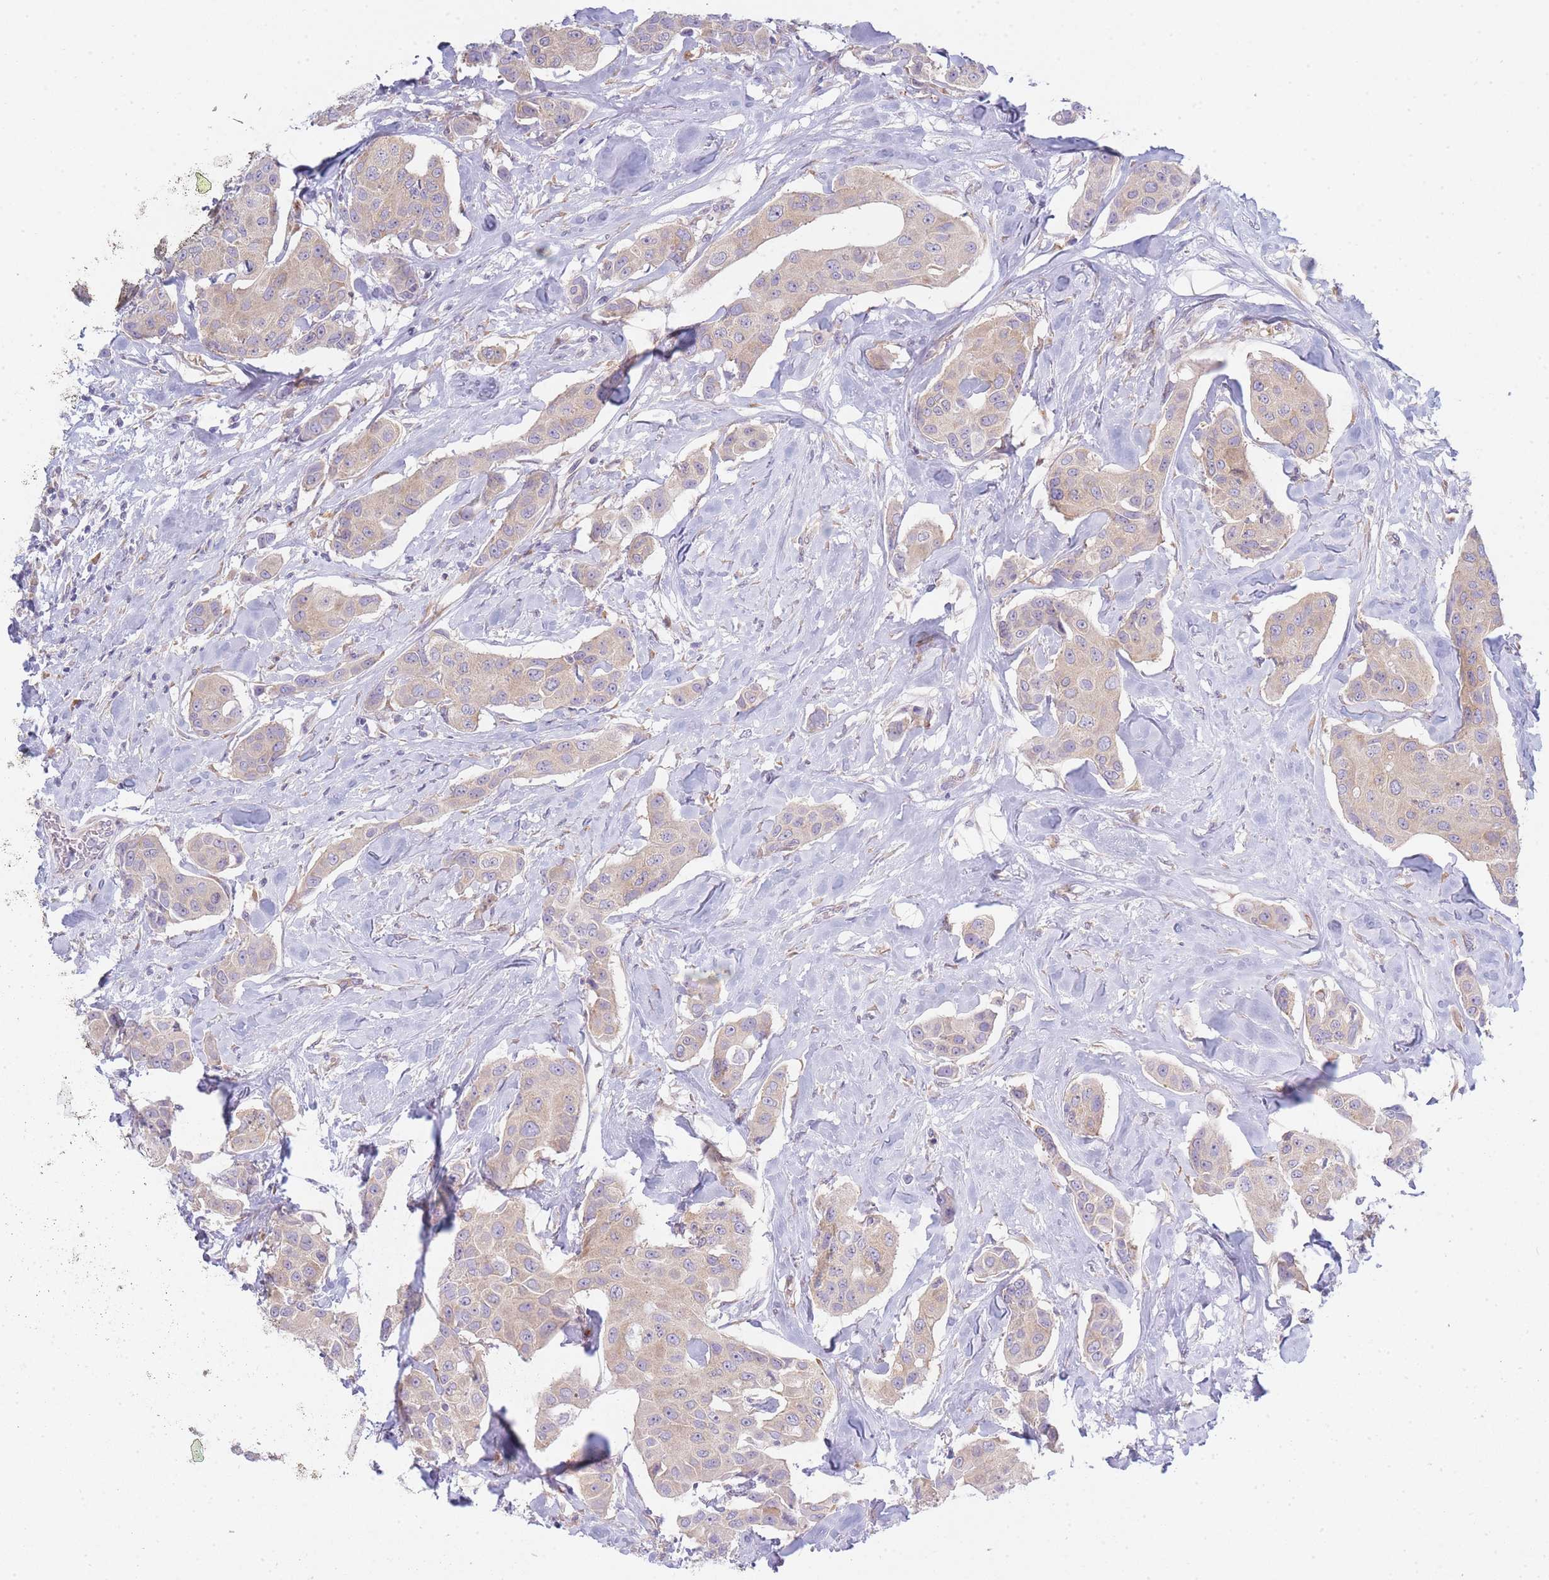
{"staining": {"intensity": "weak", "quantity": ">75%", "location": "cytoplasmic/membranous"}, "tissue": "breast cancer", "cell_type": "Tumor cells", "image_type": "cancer", "snomed": [{"axis": "morphology", "description": "Duct carcinoma"}, {"axis": "topography", "description": "Breast"}, {"axis": "topography", "description": "Lymph node"}], "caption": "Breast cancer stained with a protein marker displays weak staining in tumor cells.", "gene": "OR5L2", "patient": {"sex": "female", "age": 80}}